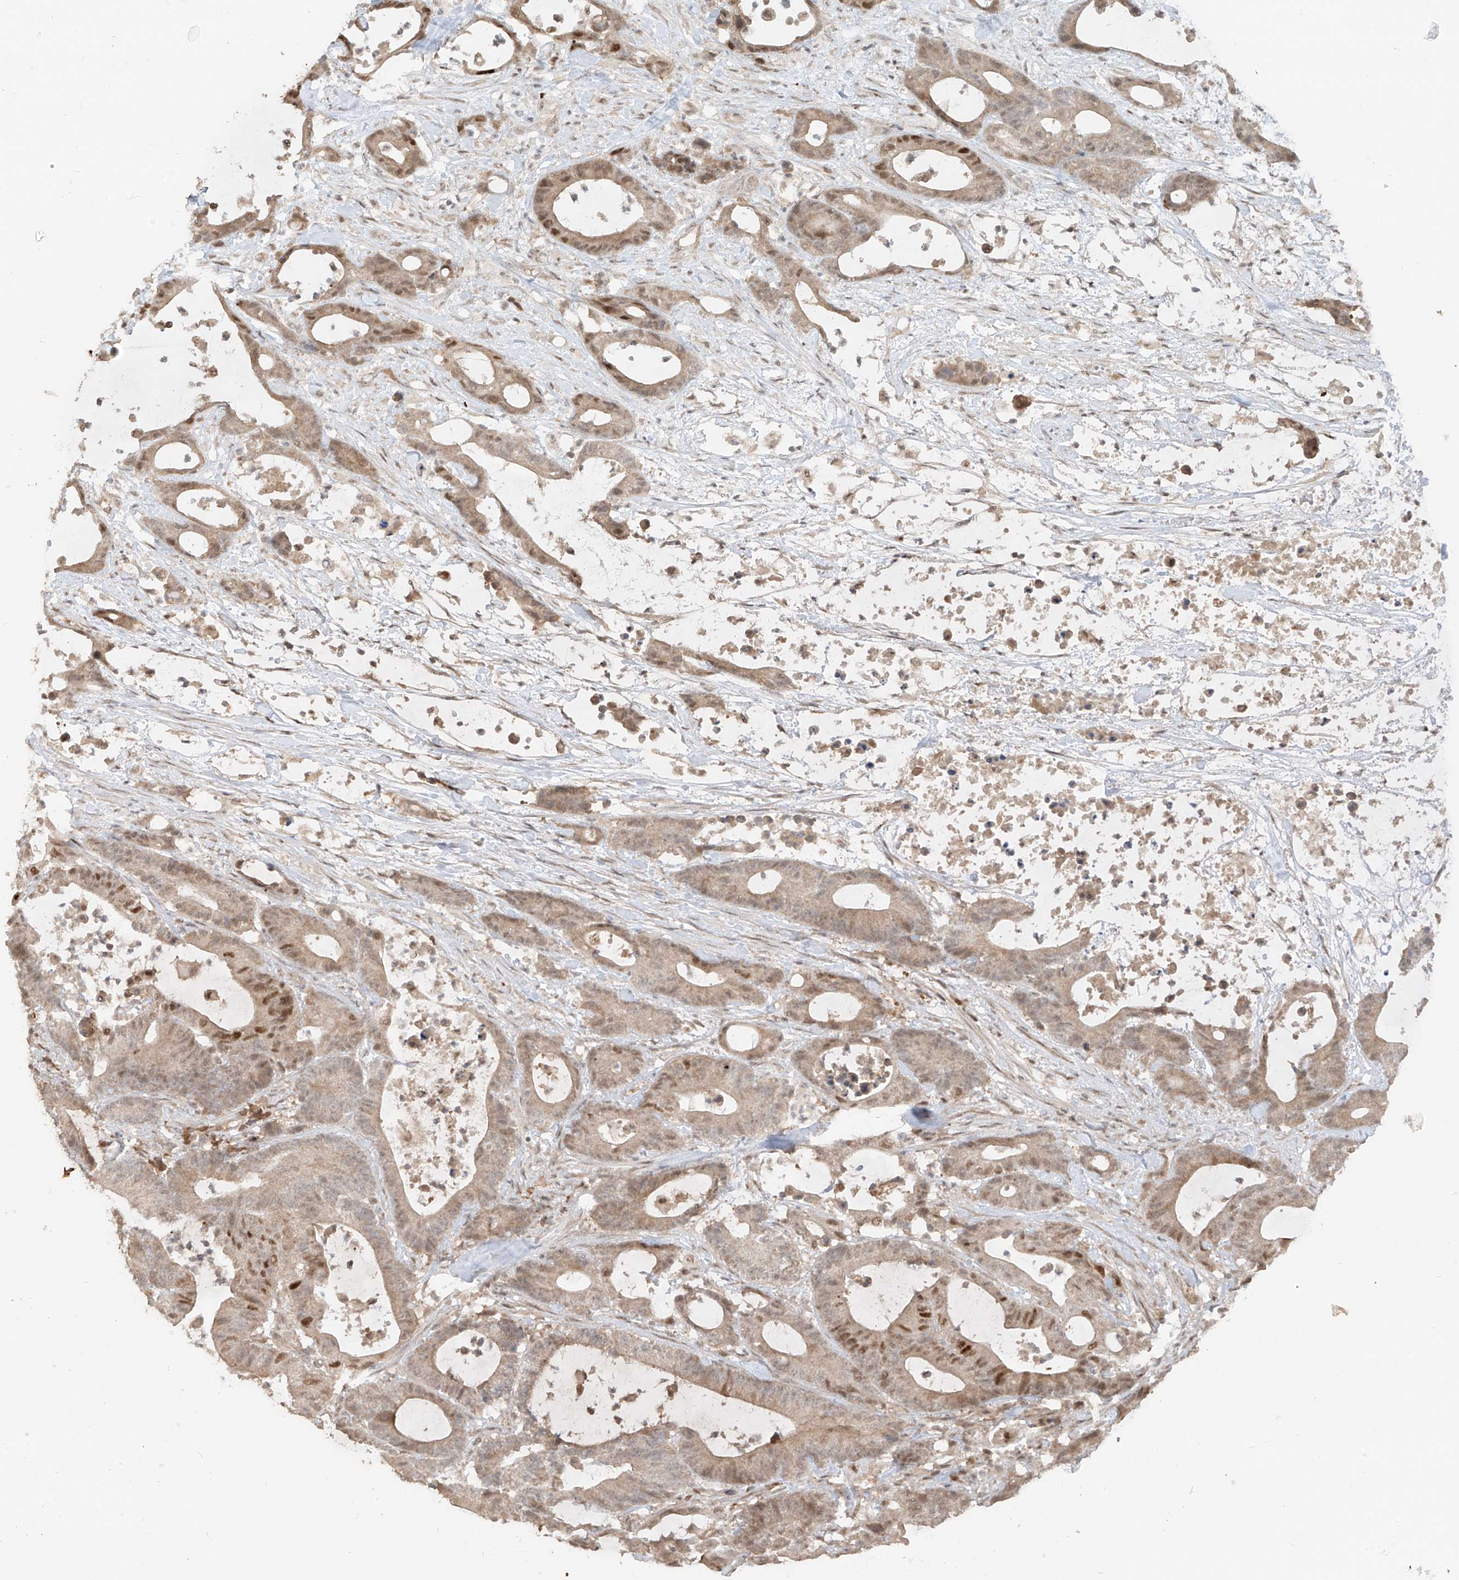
{"staining": {"intensity": "moderate", "quantity": "25%-75%", "location": "cytoplasmic/membranous,nuclear"}, "tissue": "colorectal cancer", "cell_type": "Tumor cells", "image_type": "cancer", "snomed": [{"axis": "morphology", "description": "Adenocarcinoma, NOS"}, {"axis": "topography", "description": "Colon"}], "caption": "An IHC micrograph of neoplastic tissue is shown. Protein staining in brown labels moderate cytoplasmic/membranous and nuclear positivity in adenocarcinoma (colorectal) within tumor cells.", "gene": "COLGALT2", "patient": {"sex": "female", "age": 84}}